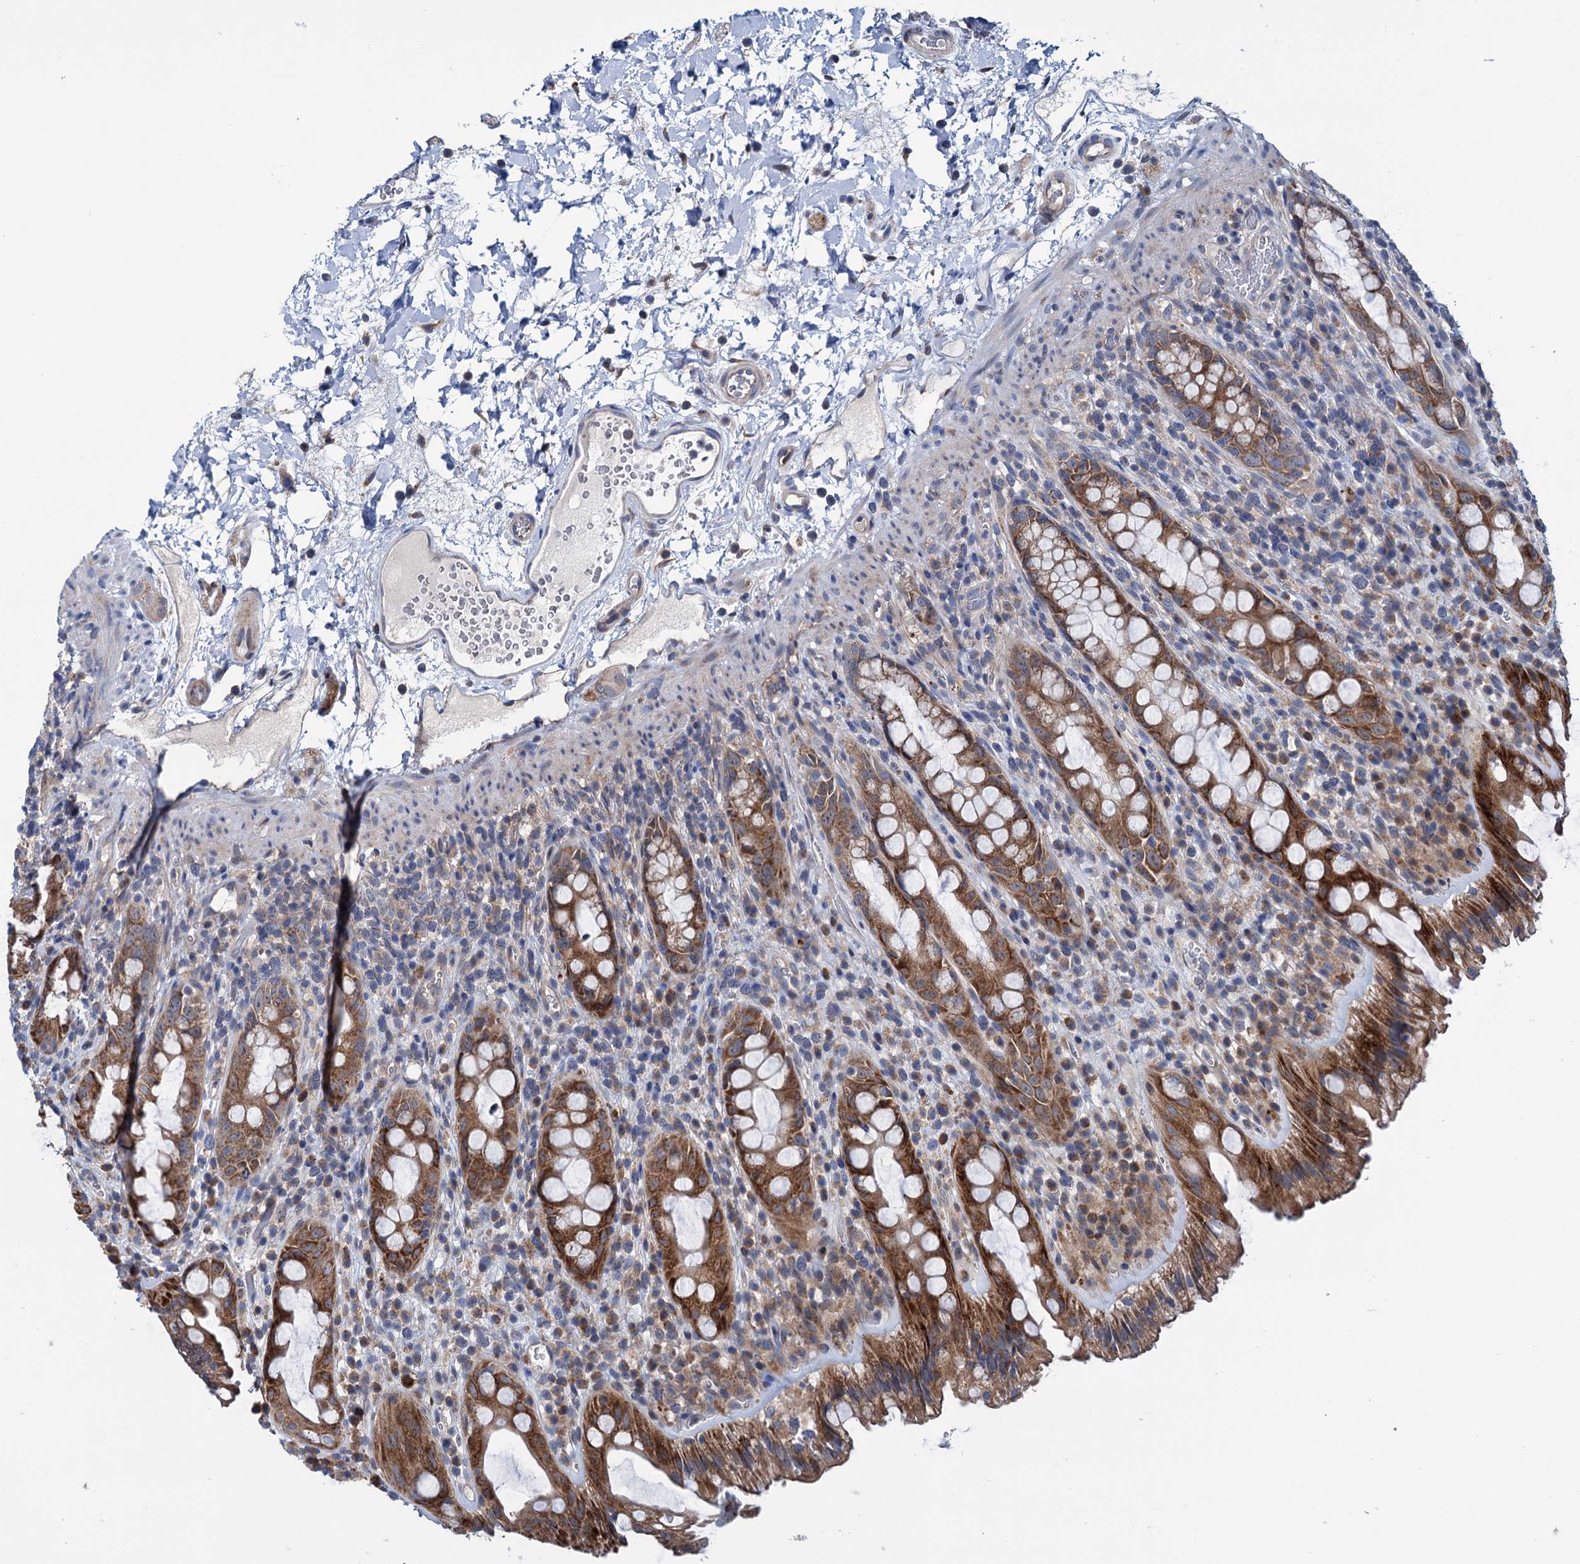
{"staining": {"intensity": "moderate", "quantity": ">75%", "location": "cytoplasmic/membranous"}, "tissue": "rectum", "cell_type": "Glandular cells", "image_type": "normal", "snomed": [{"axis": "morphology", "description": "Normal tissue, NOS"}, {"axis": "topography", "description": "Rectum"}], "caption": "Immunohistochemistry of normal human rectum displays medium levels of moderate cytoplasmic/membranous positivity in approximately >75% of glandular cells.", "gene": "EYA4", "patient": {"sex": "female", "age": 57}}